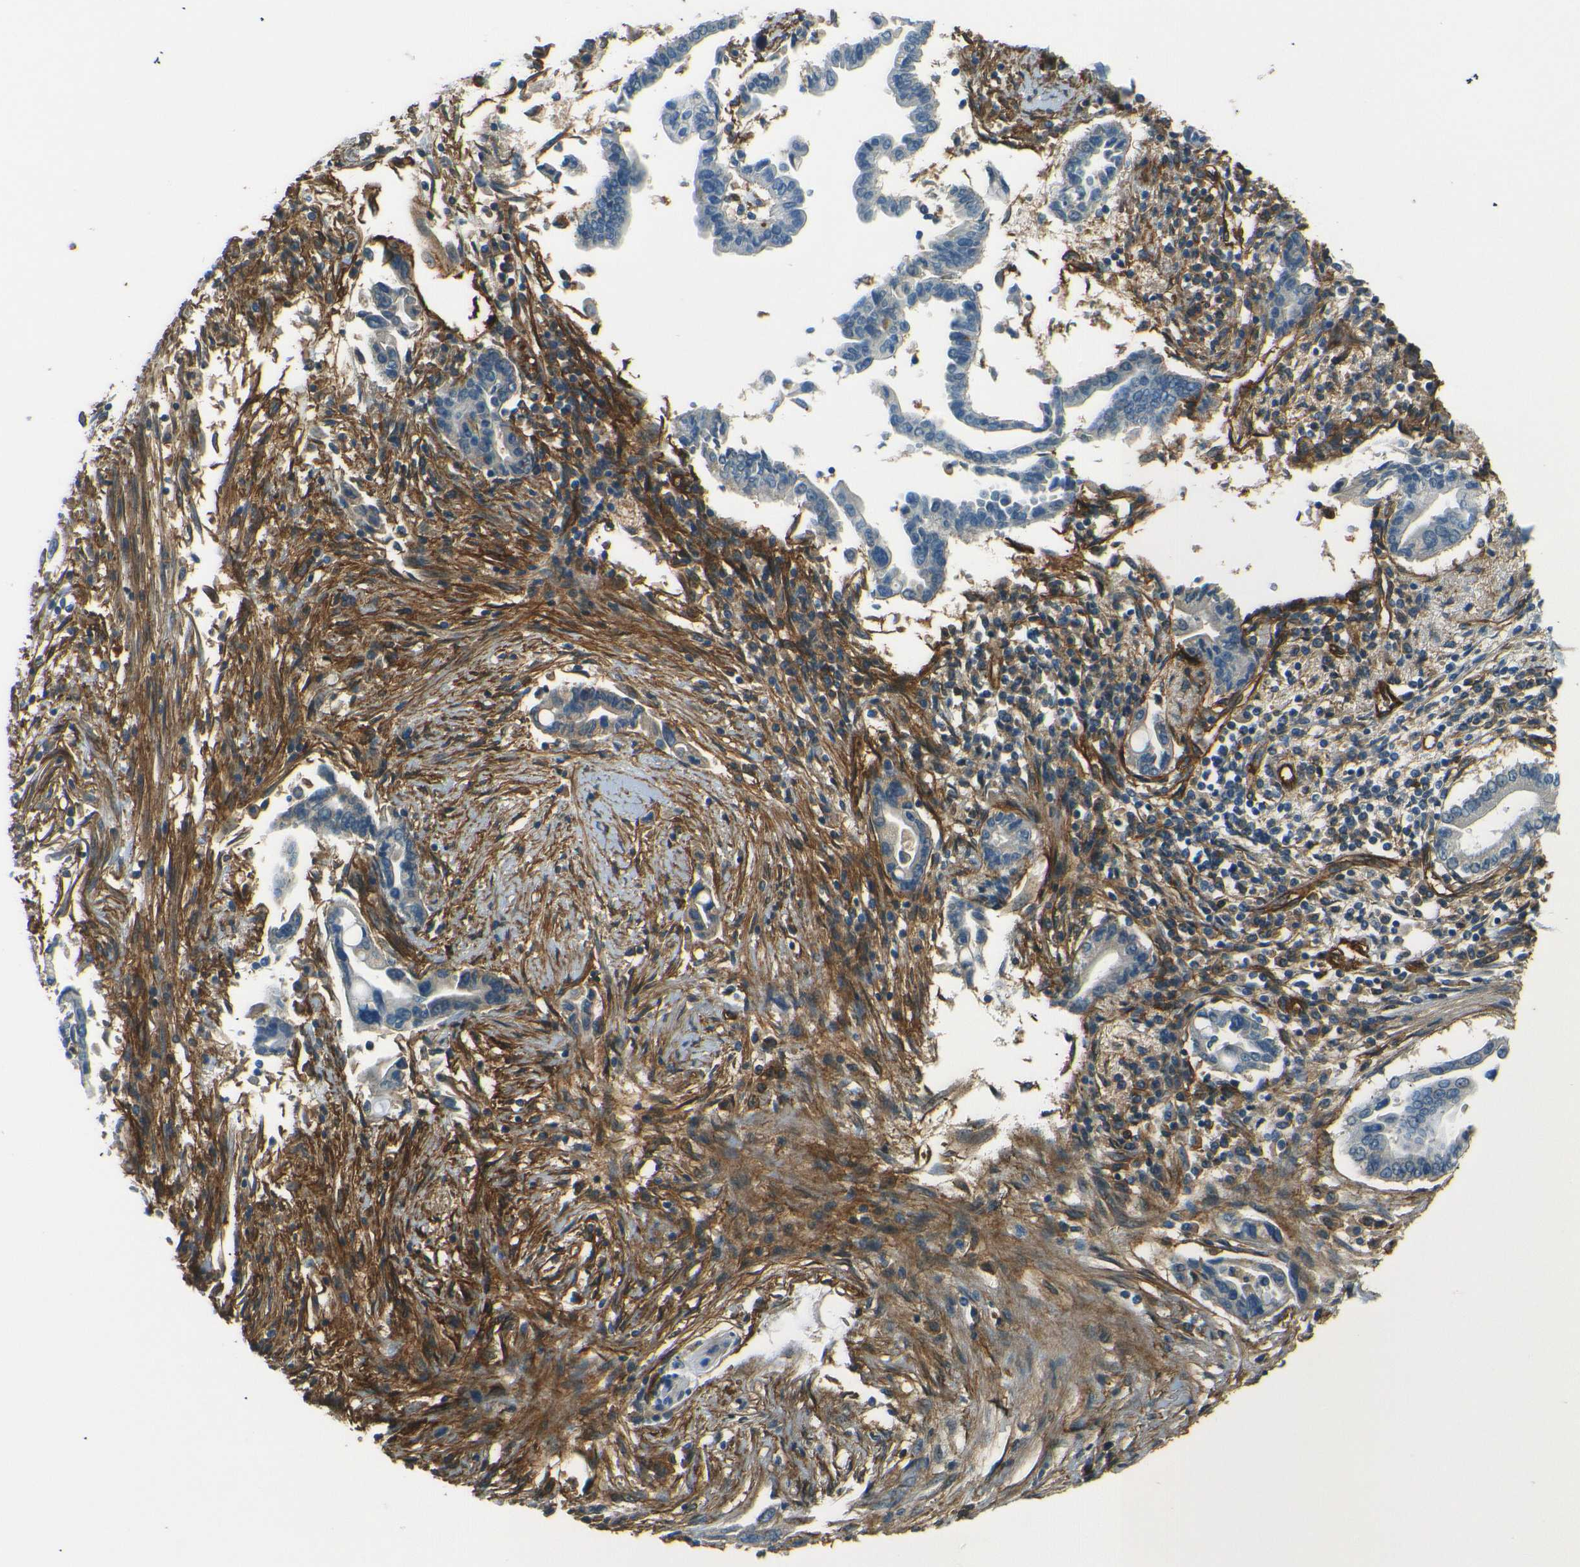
{"staining": {"intensity": "negative", "quantity": "none", "location": "none"}, "tissue": "pancreatic cancer", "cell_type": "Tumor cells", "image_type": "cancer", "snomed": [{"axis": "morphology", "description": "Adenocarcinoma, NOS"}, {"axis": "topography", "description": "Pancreas"}], "caption": "Immunohistochemistry (IHC) of pancreatic cancer demonstrates no expression in tumor cells. (DAB IHC, high magnification).", "gene": "ENTPD1", "patient": {"sex": "female", "age": 57}}